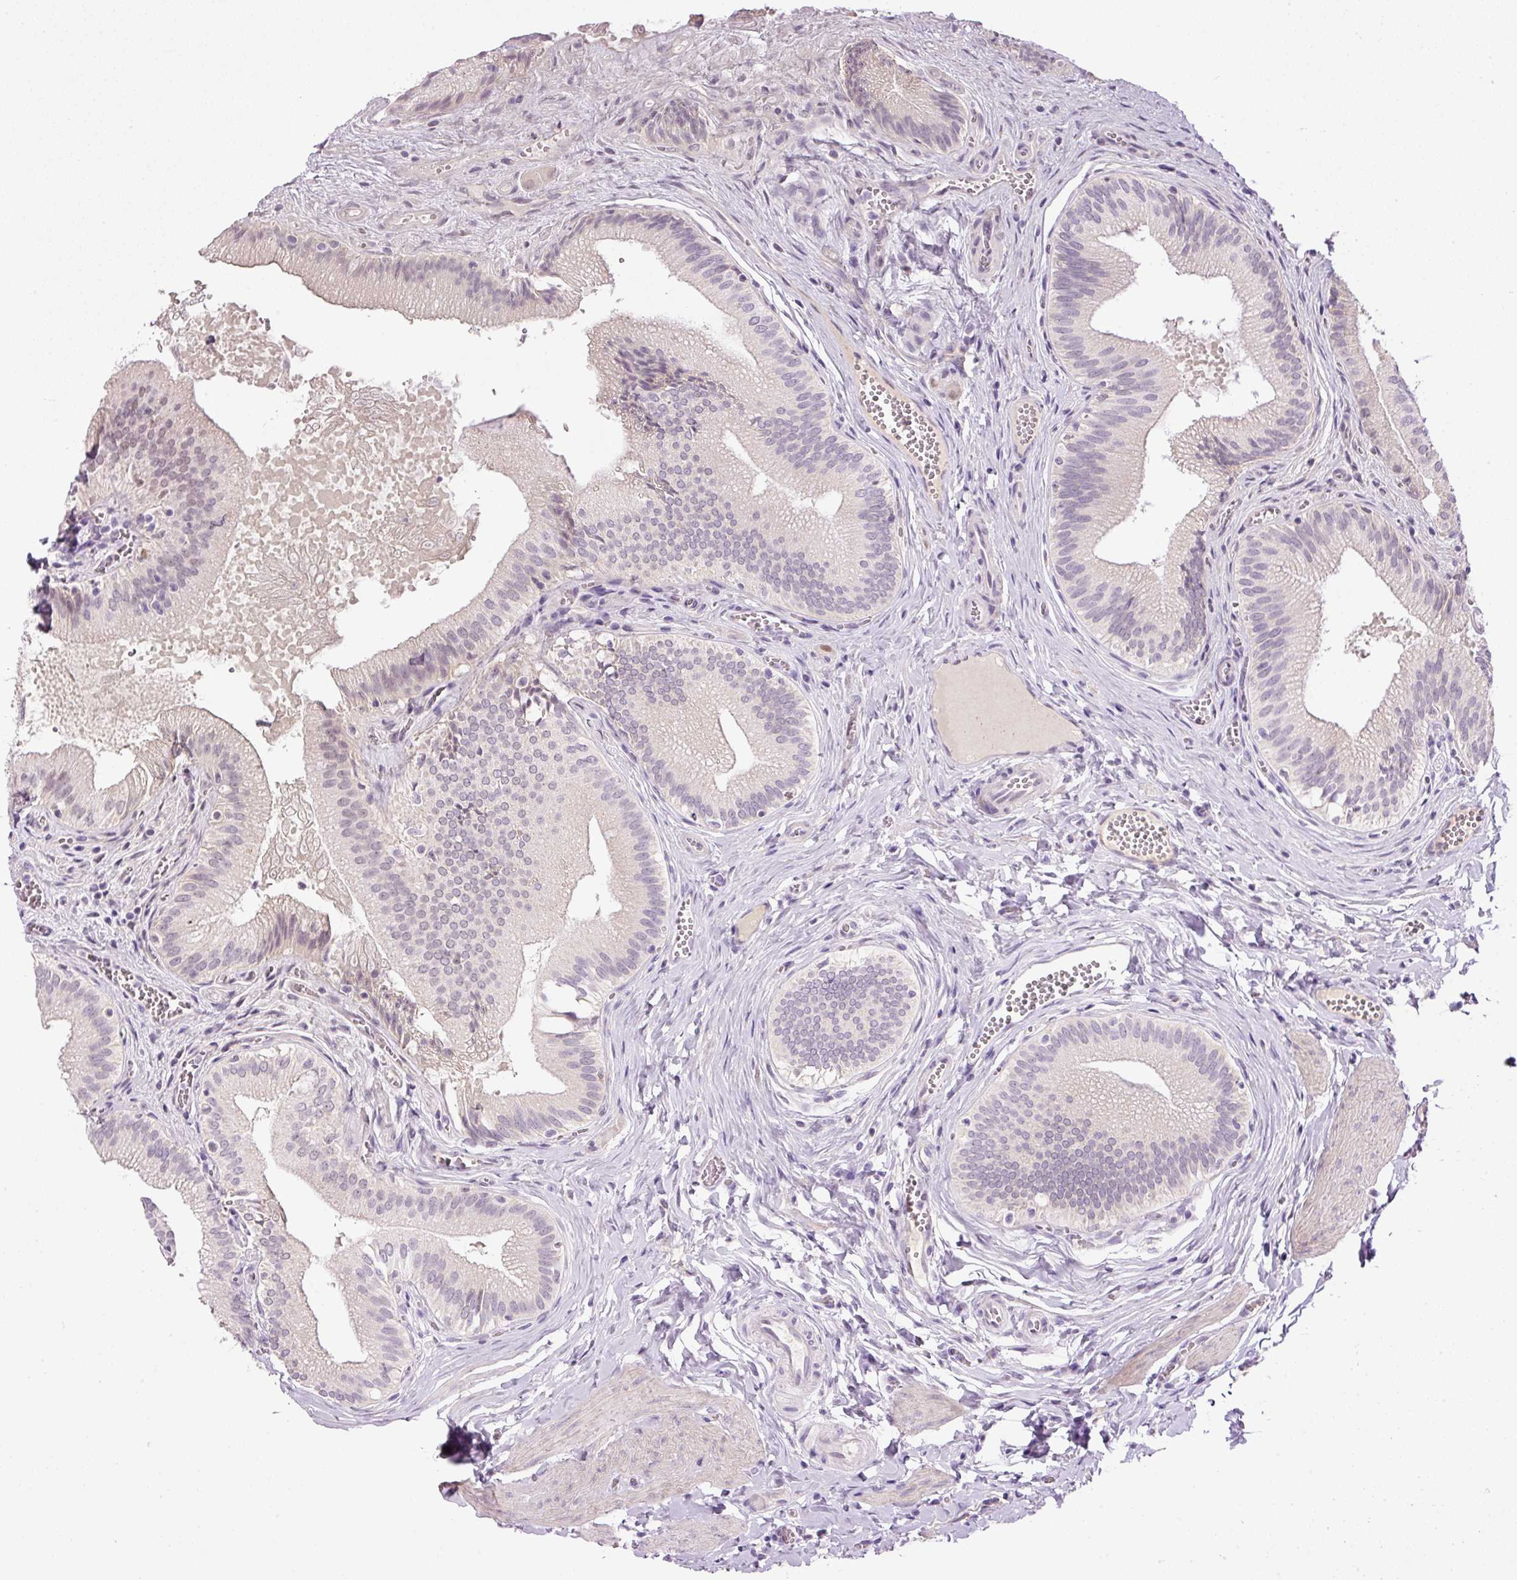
{"staining": {"intensity": "moderate", "quantity": "<25%", "location": "cytoplasmic/membranous,nuclear"}, "tissue": "gallbladder", "cell_type": "Glandular cells", "image_type": "normal", "snomed": [{"axis": "morphology", "description": "Normal tissue, NOS"}, {"axis": "topography", "description": "Gallbladder"}], "caption": "Moderate cytoplasmic/membranous,nuclear expression is present in about <25% of glandular cells in benign gallbladder. (brown staining indicates protein expression, while blue staining denotes nuclei).", "gene": "KPNA2", "patient": {"sex": "male", "age": 17}}